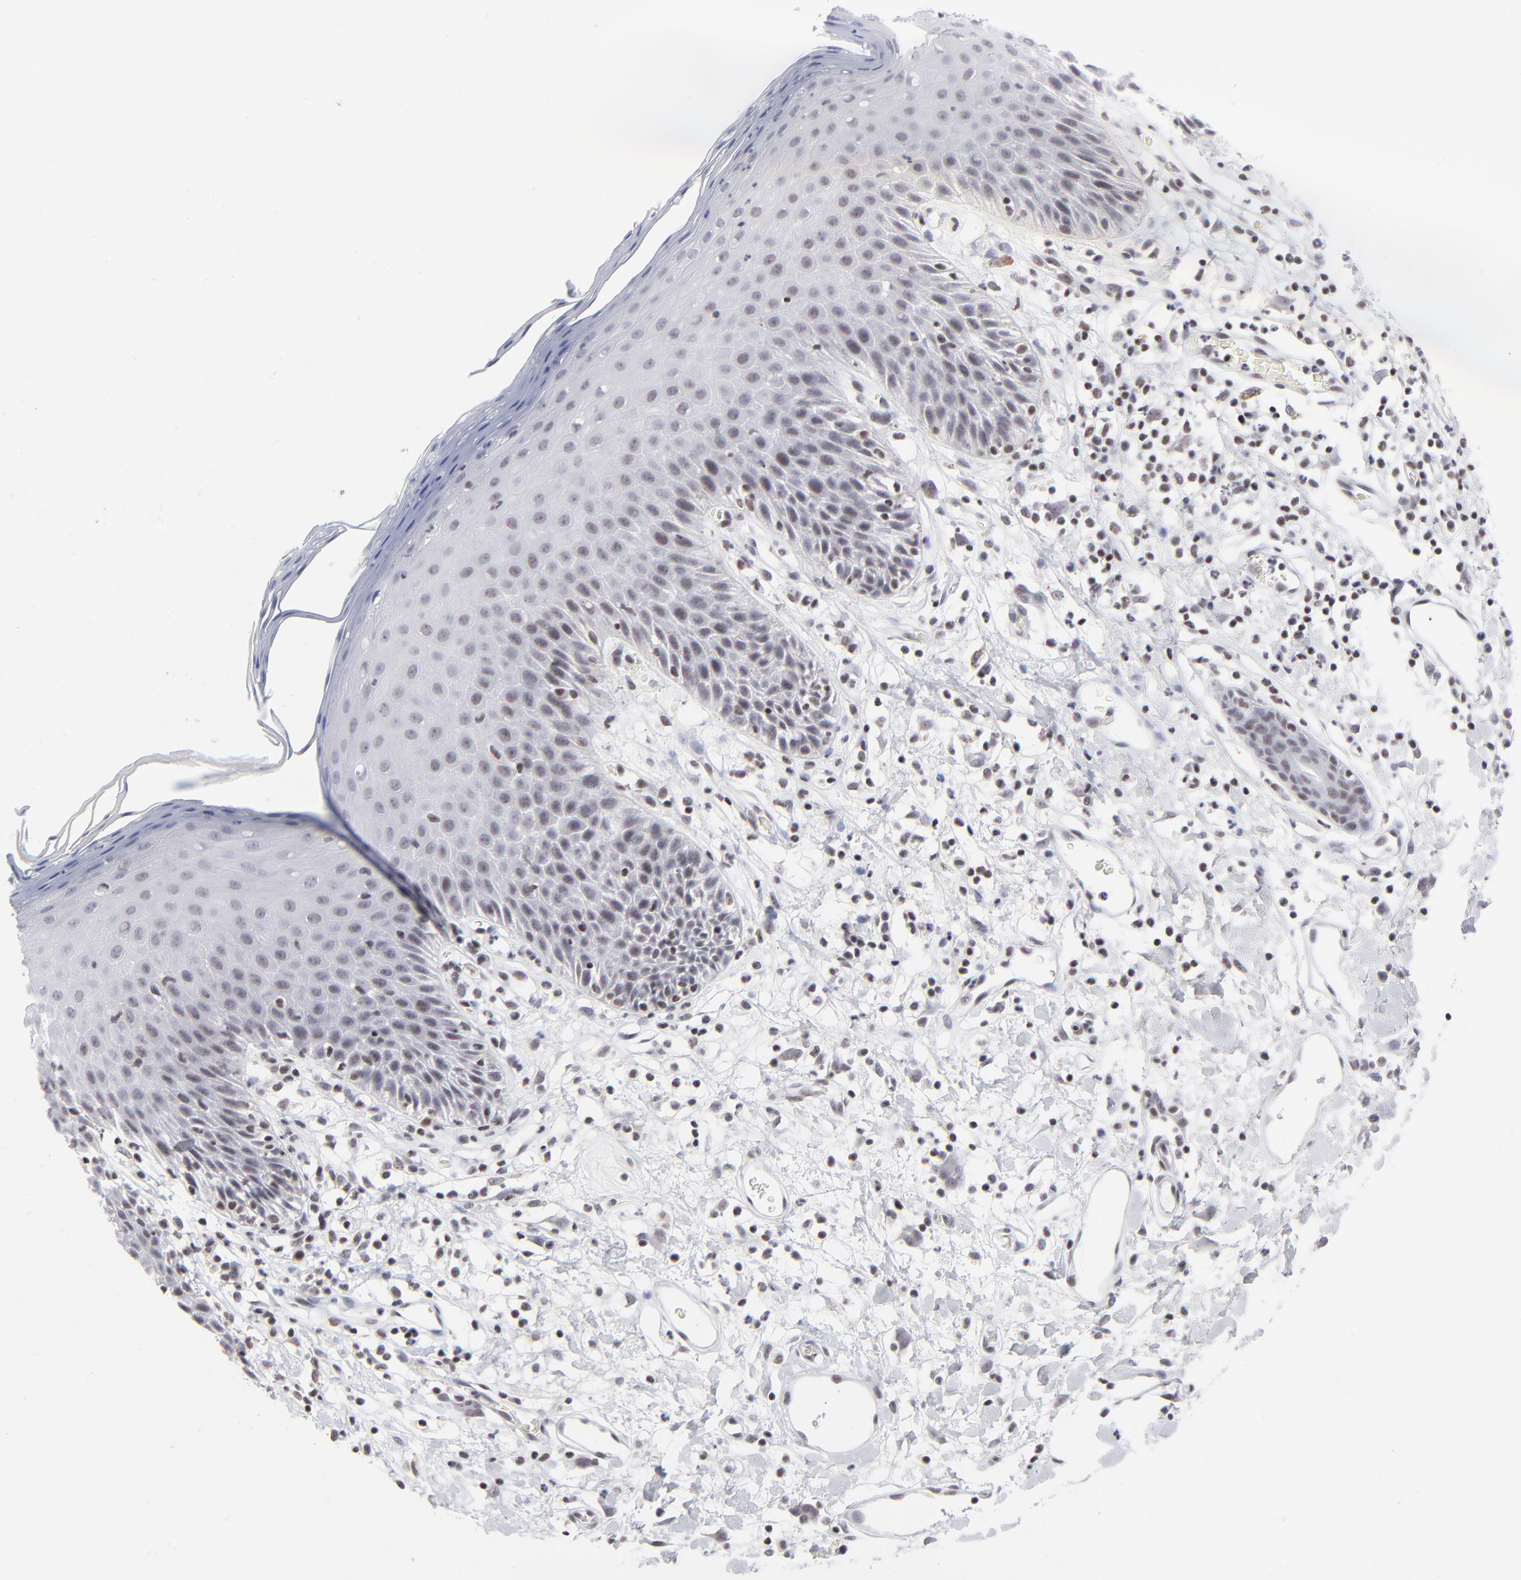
{"staining": {"intensity": "weak", "quantity": "<25%", "location": "nuclear"}, "tissue": "skin", "cell_type": "Epidermal cells", "image_type": "normal", "snomed": [{"axis": "morphology", "description": "Normal tissue, NOS"}, {"axis": "topography", "description": "Vulva"}, {"axis": "topography", "description": "Peripheral nerve tissue"}], "caption": "IHC of benign human skin exhibits no expression in epidermal cells.", "gene": "SP2", "patient": {"sex": "female", "age": 68}}